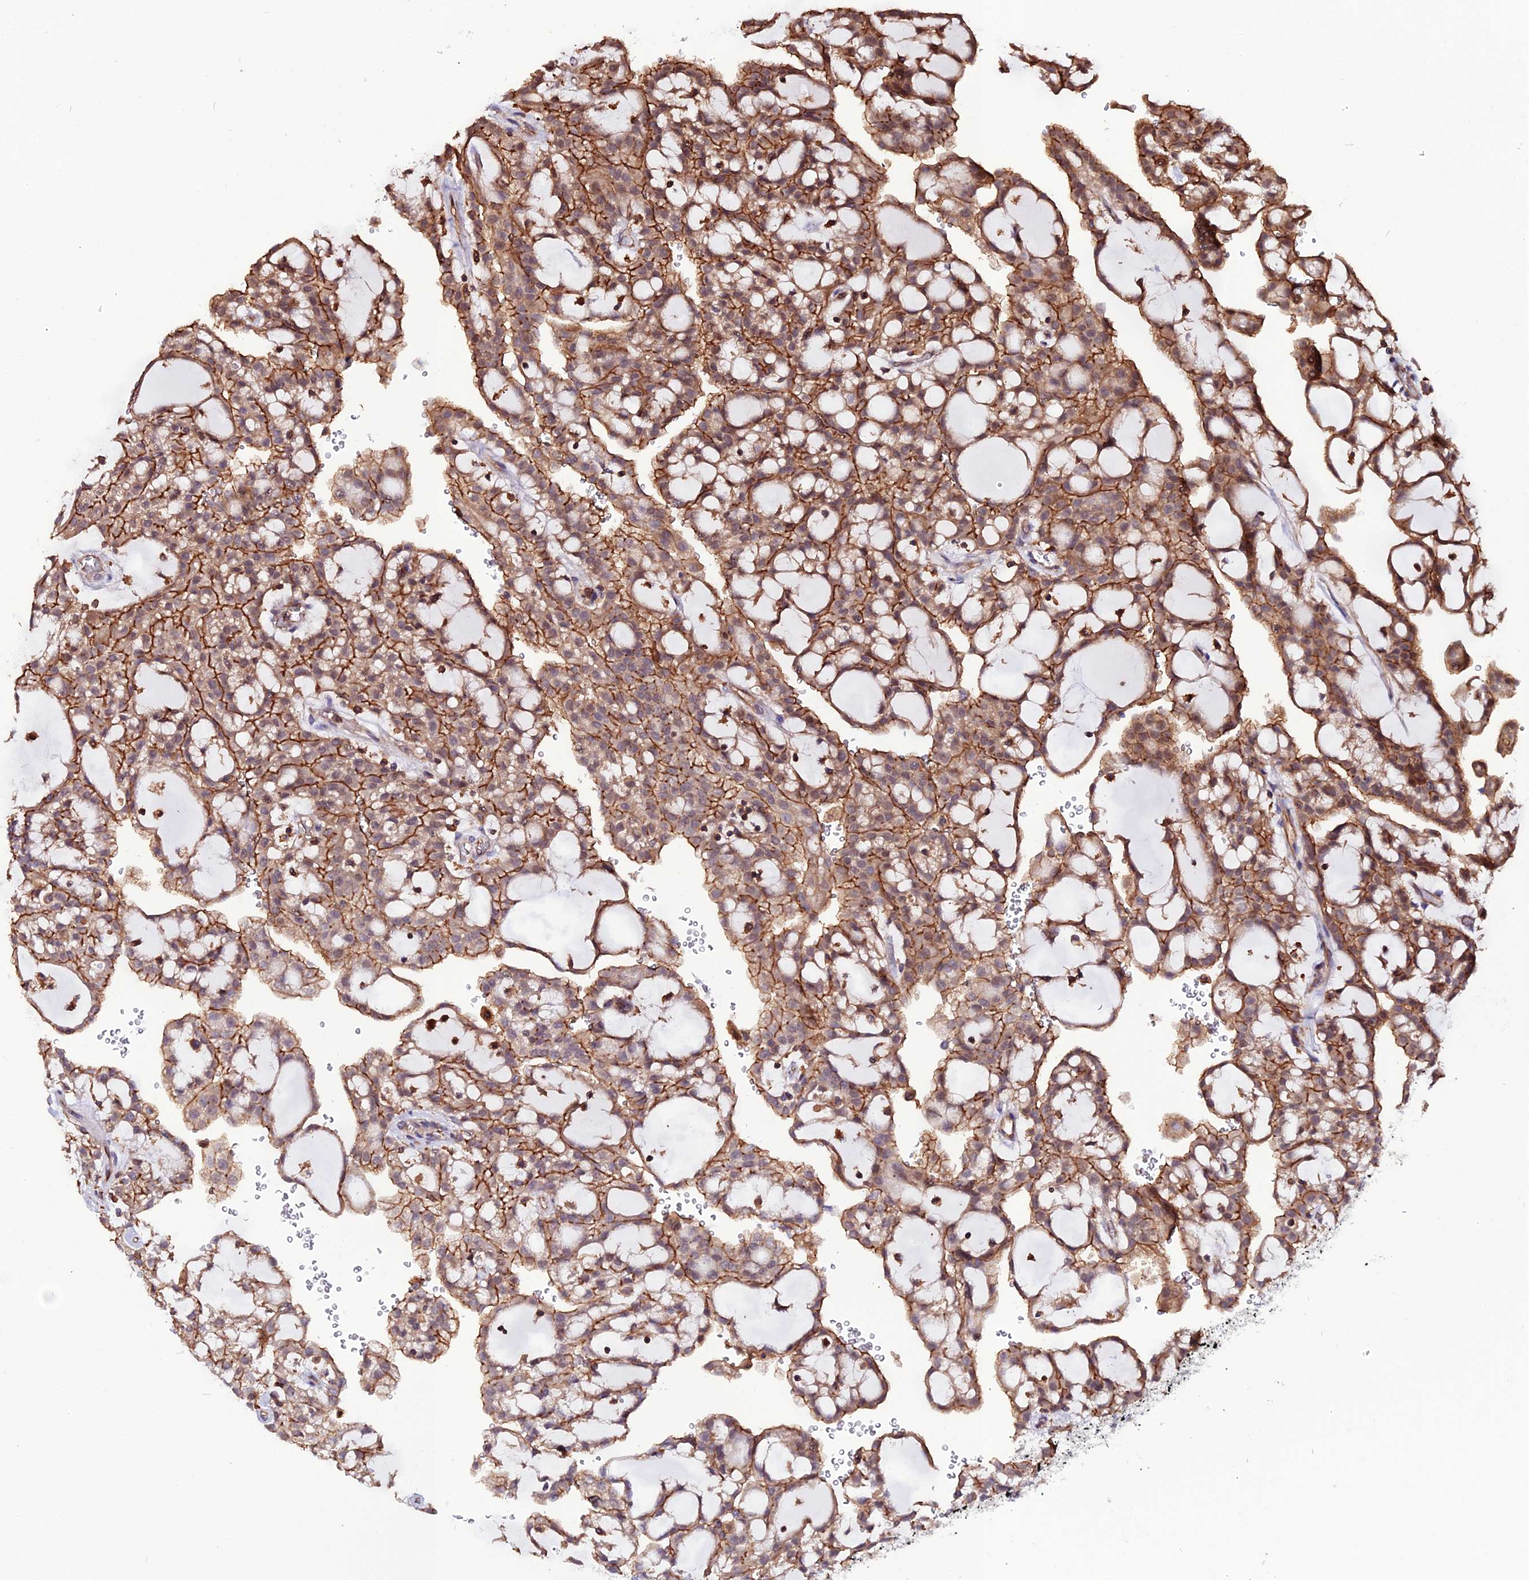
{"staining": {"intensity": "moderate", "quantity": ">75%", "location": "cytoplasmic/membranous"}, "tissue": "renal cancer", "cell_type": "Tumor cells", "image_type": "cancer", "snomed": [{"axis": "morphology", "description": "Adenocarcinoma, NOS"}, {"axis": "topography", "description": "Kidney"}], "caption": "Protein expression by immunohistochemistry (IHC) displays moderate cytoplasmic/membranous expression in about >75% of tumor cells in renal cancer (adenocarcinoma).", "gene": "USP17L15", "patient": {"sex": "male", "age": 63}}